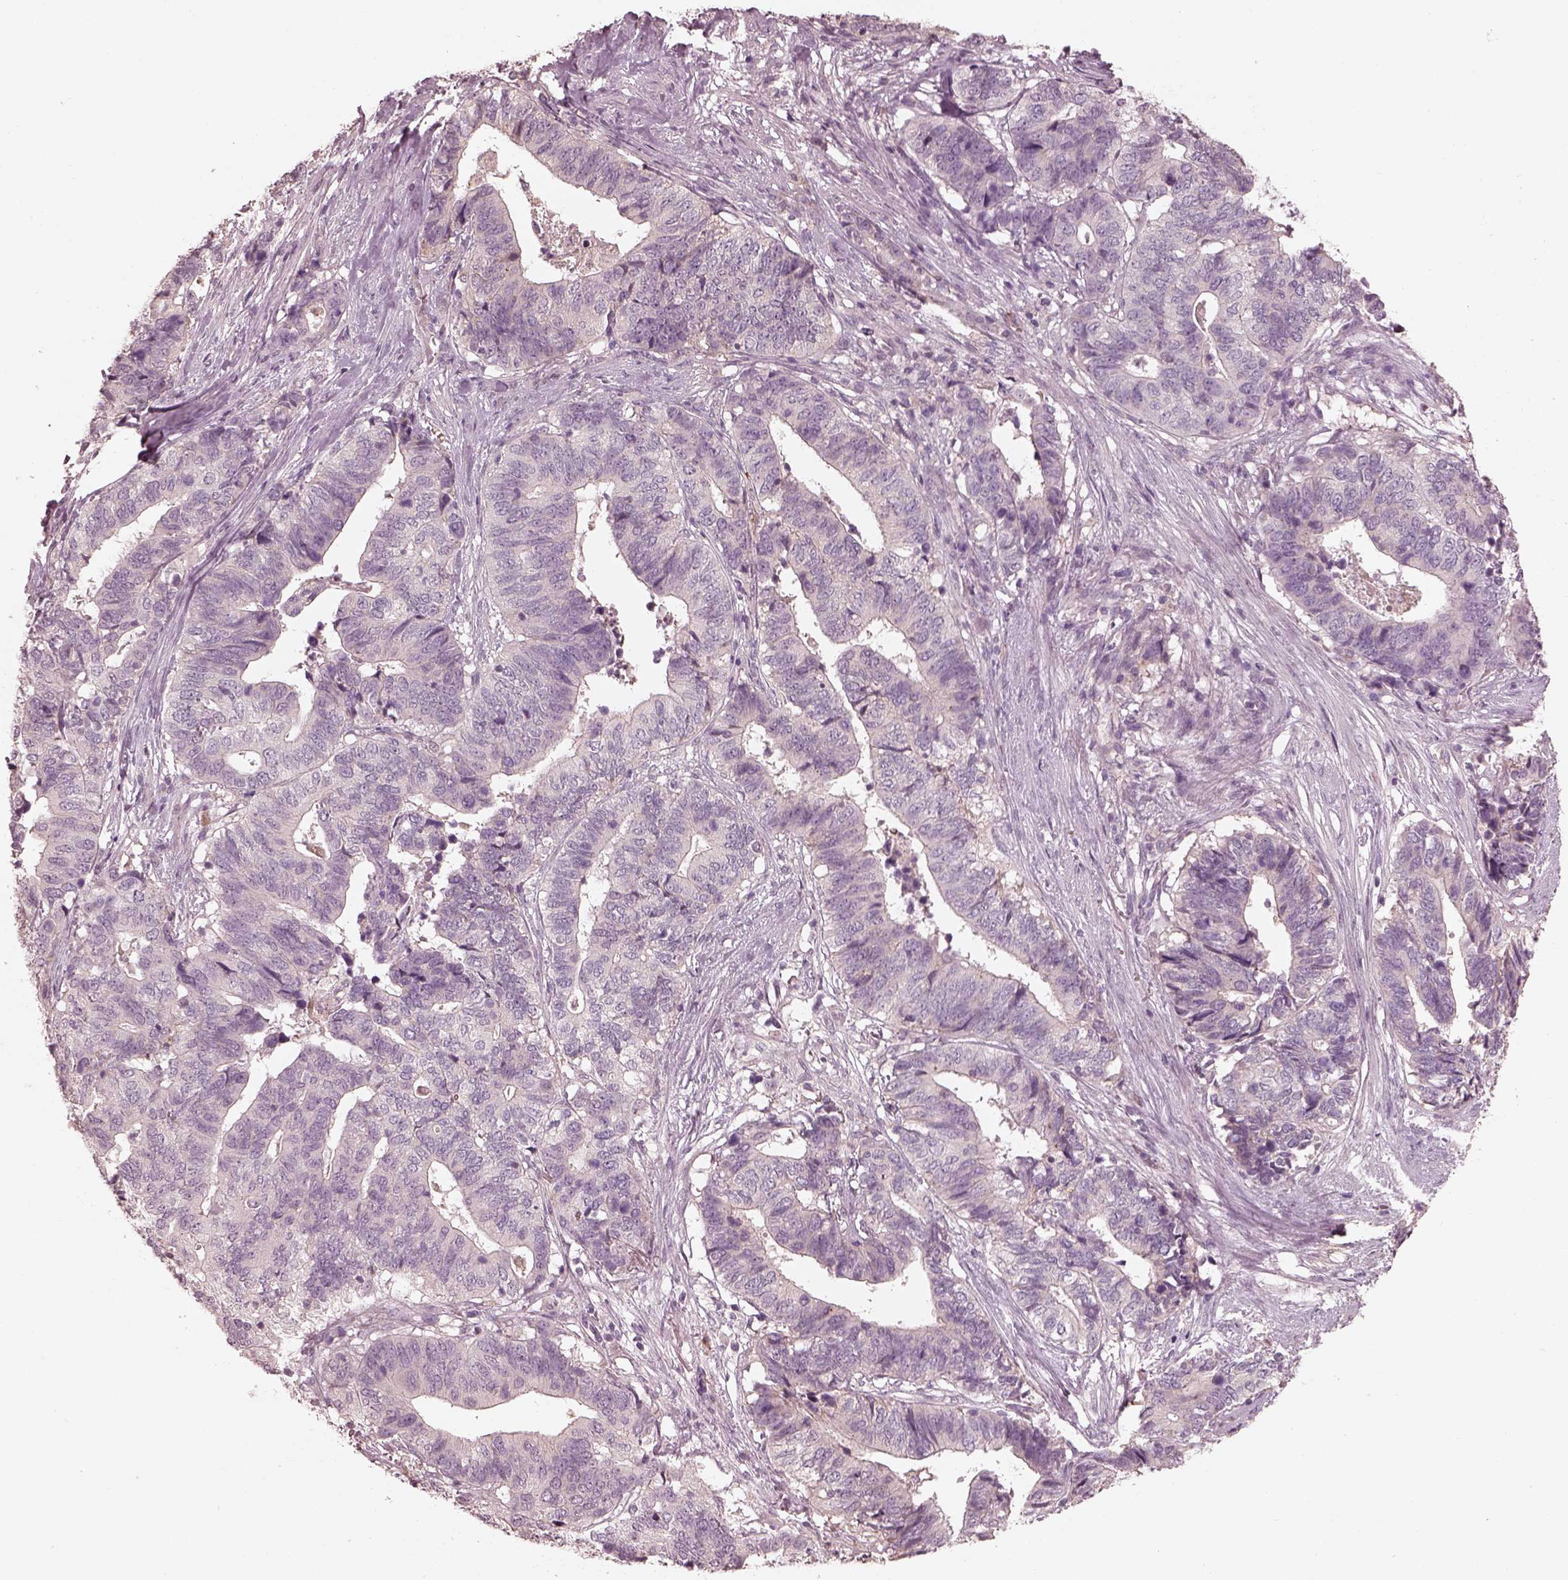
{"staining": {"intensity": "negative", "quantity": "none", "location": "none"}, "tissue": "stomach cancer", "cell_type": "Tumor cells", "image_type": "cancer", "snomed": [{"axis": "morphology", "description": "Adenocarcinoma, NOS"}, {"axis": "topography", "description": "Stomach, upper"}], "caption": "DAB immunohistochemical staining of human adenocarcinoma (stomach) demonstrates no significant staining in tumor cells. (DAB IHC, high magnification).", "gene": "VWA5B1", "patient": {"sex": "female", "age": 67}}